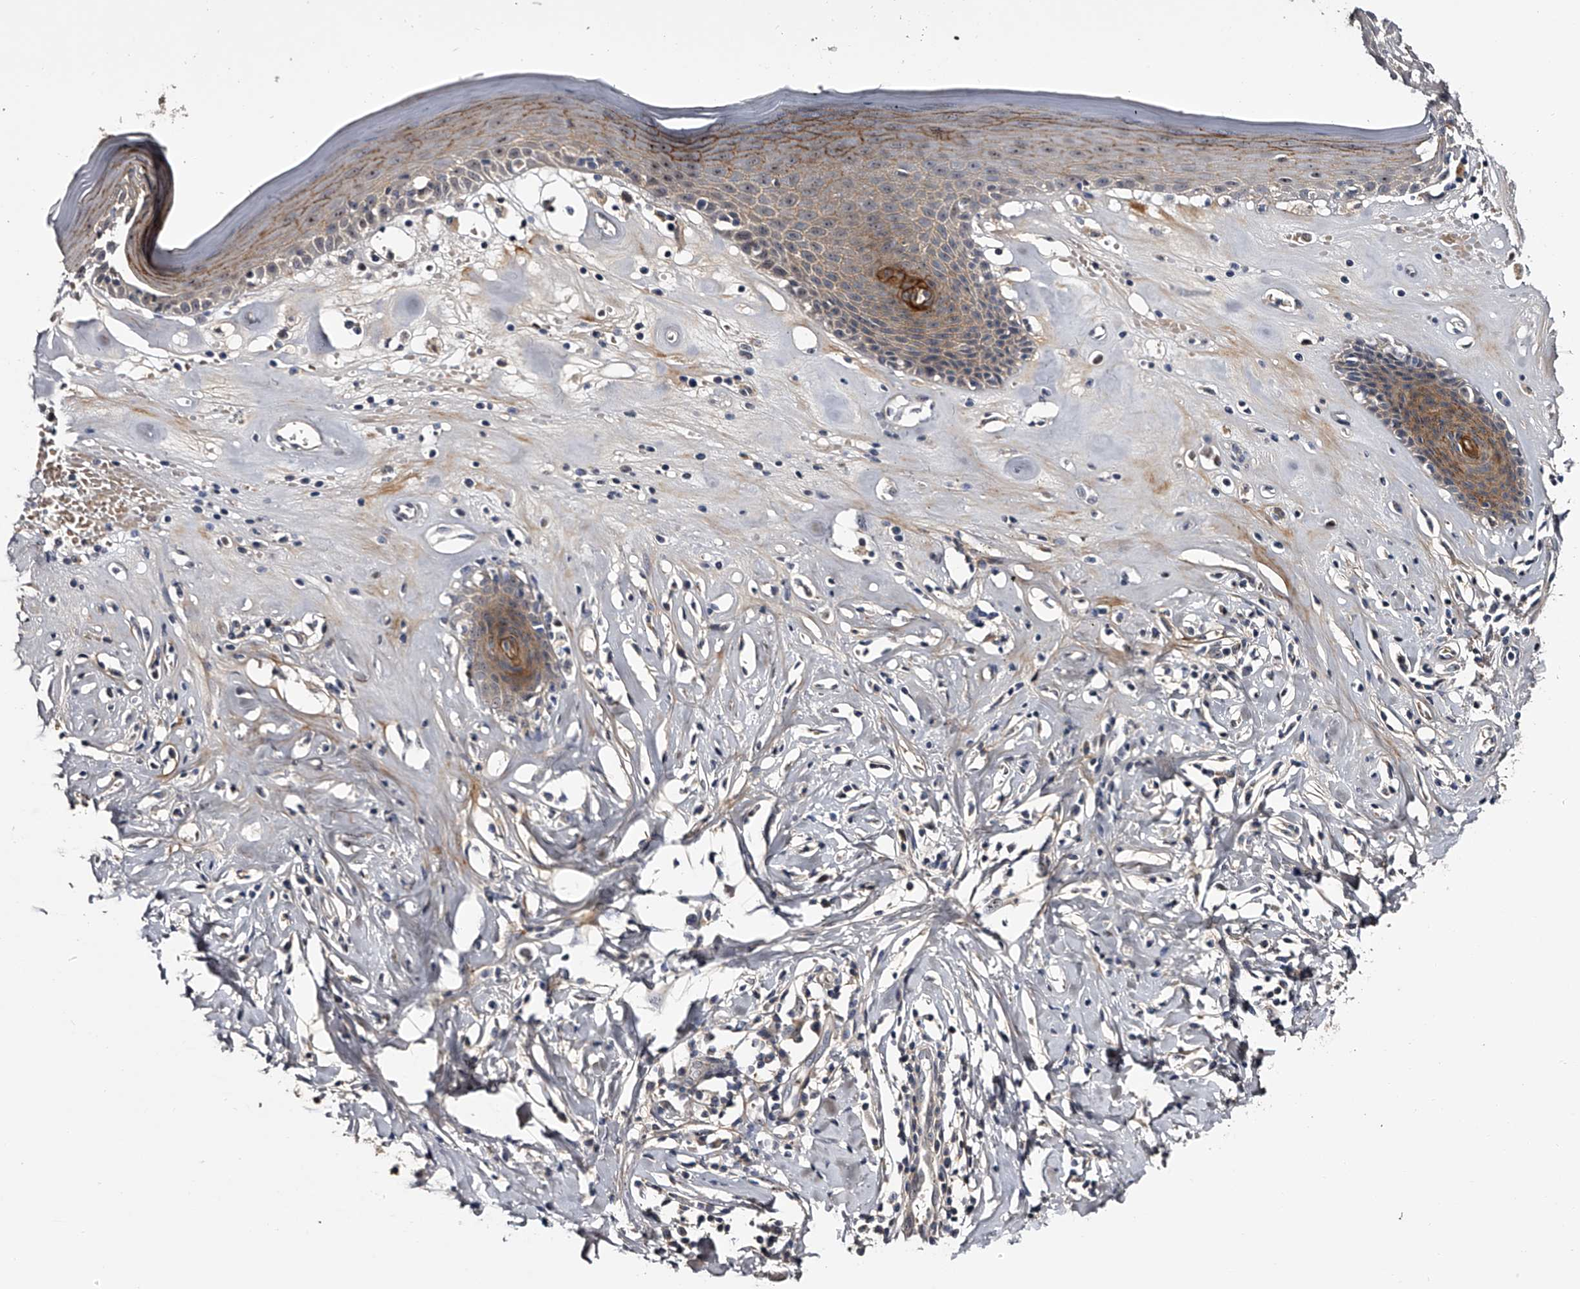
{"staining": {"intensity": "moderate", "quantity": "25%-75%", "location": "cytoplasmic/membranous,nuclear"}, "tissue": "skin", "cell_type": "Epidermal cells", "image_type": "normal", "snomed": [{"axis": "morphology", "description": "Normal tissue, NOS"}, {"axis": "morphology", "description": "Inflammation, NOS"}, {"axis": "topography", "description": "Vulva"}], "caption": "The photomicrograph reveals immunohistochemical staining of normal skin. There is moderate cytoplasmic/membranous,nuclear staining is present in approximately 25%-75% of epidermal cells. Nuclei are stained in blue.", "gene": "MDN1", "patient": {"sex": "female", "age": 84}}